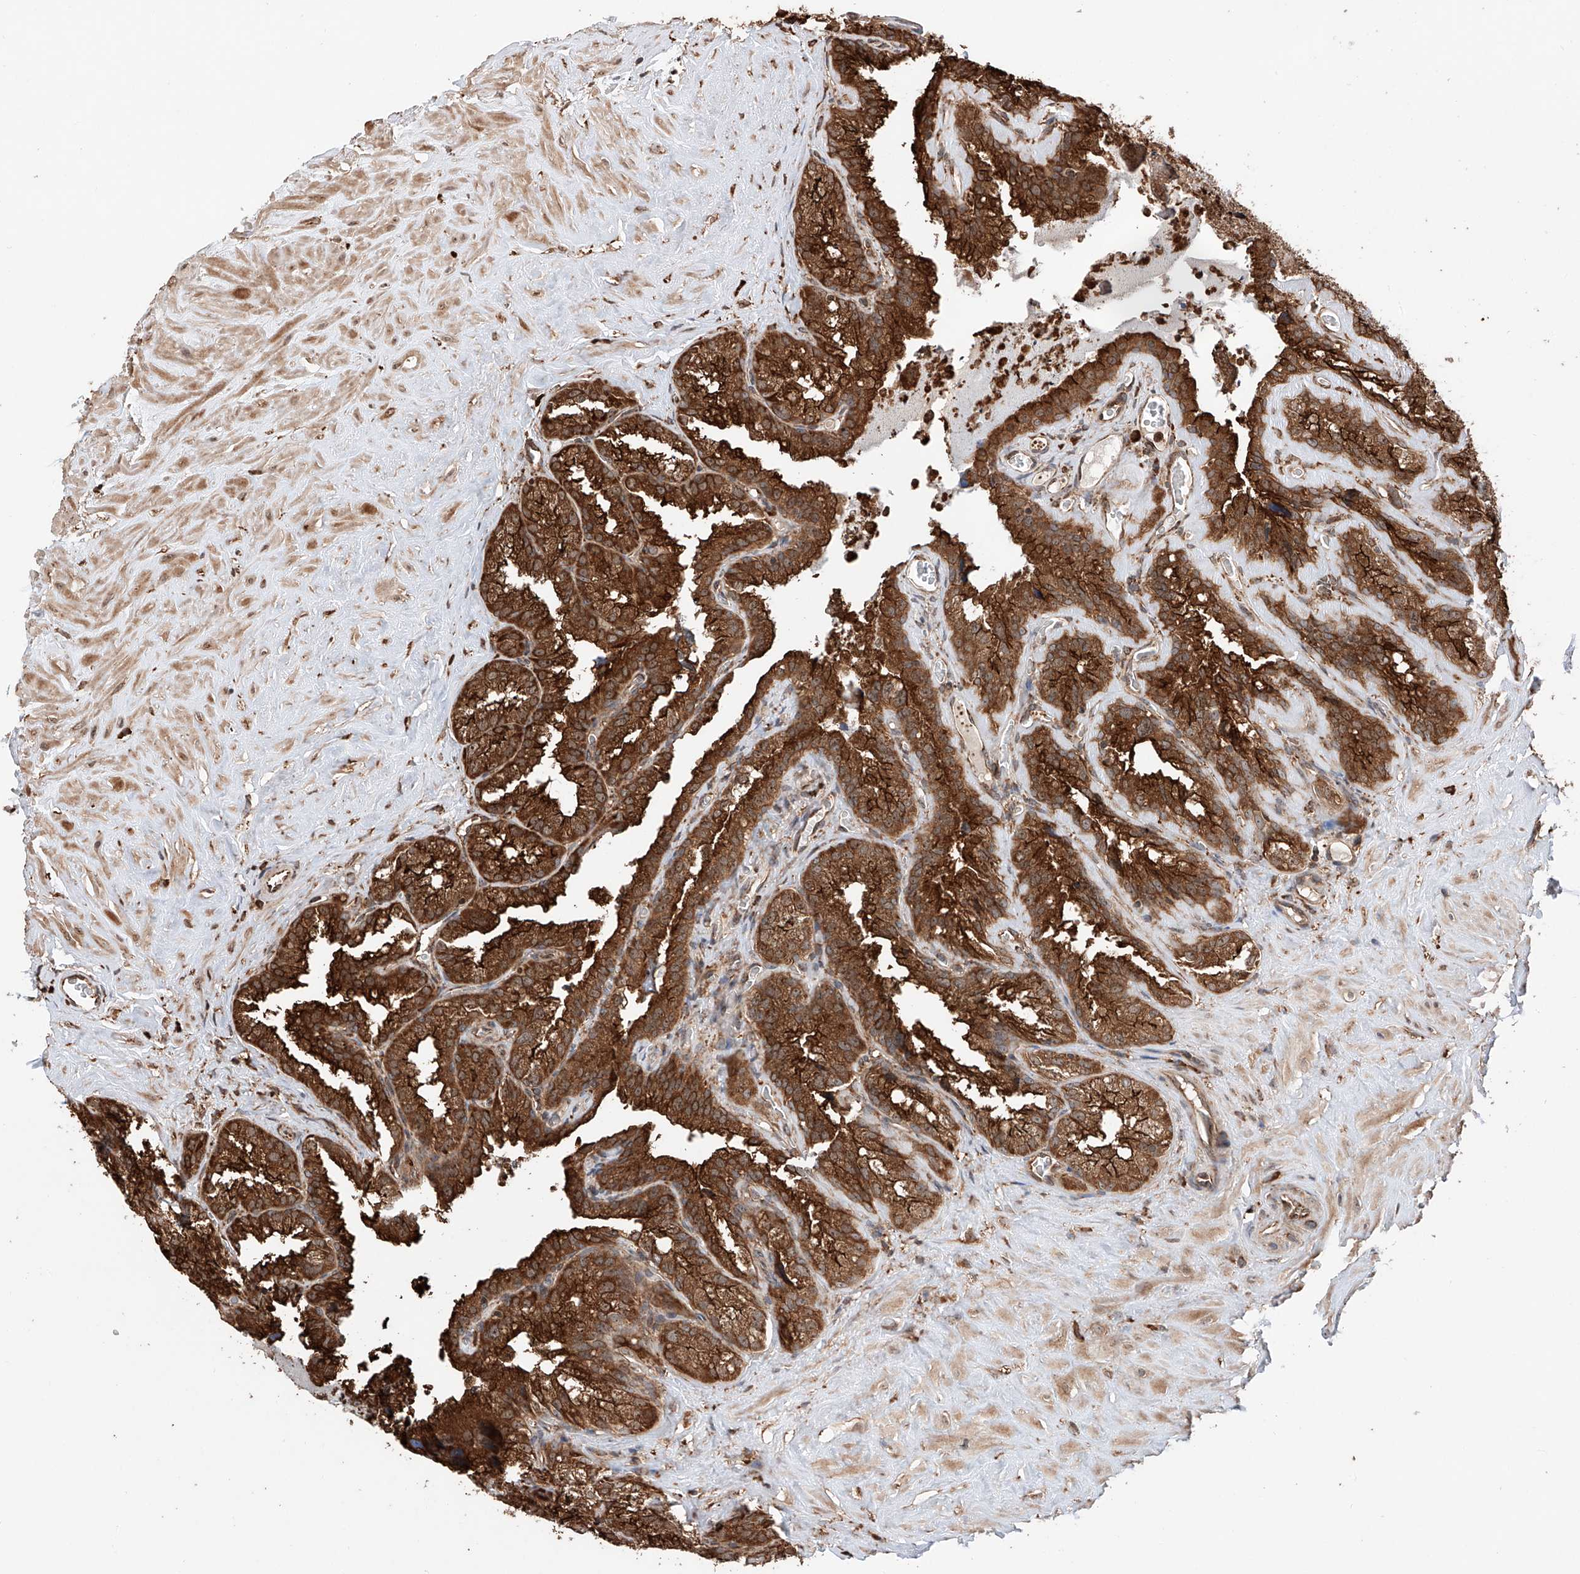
{"staining": {"intensity": "strong", "quantity": ">75%", "location": "cytoplasmic/membranous"}, "tissue": "seminal vesicle", "cell_type": "Glandular cells", "image_type": "normal", "snomed": [{"axis": "morphology", "description": "Normal tissue, NOS"}, {"axis": "topography", "description": "Prostate"}, {"axis": "topography", "description": "Seminal veicle"}], "caption": "This histopathology image displays unremarkable seminal vesicle stained with immunohistochemistry (IHC) to label a protein in brown. The cytoplasmic/membranous of glandular cells show strong positivity for the protein. Nuclei are counter-stained blue.", "gene": "DNAH8", "patient": {"sex": "male", "age": 59}}